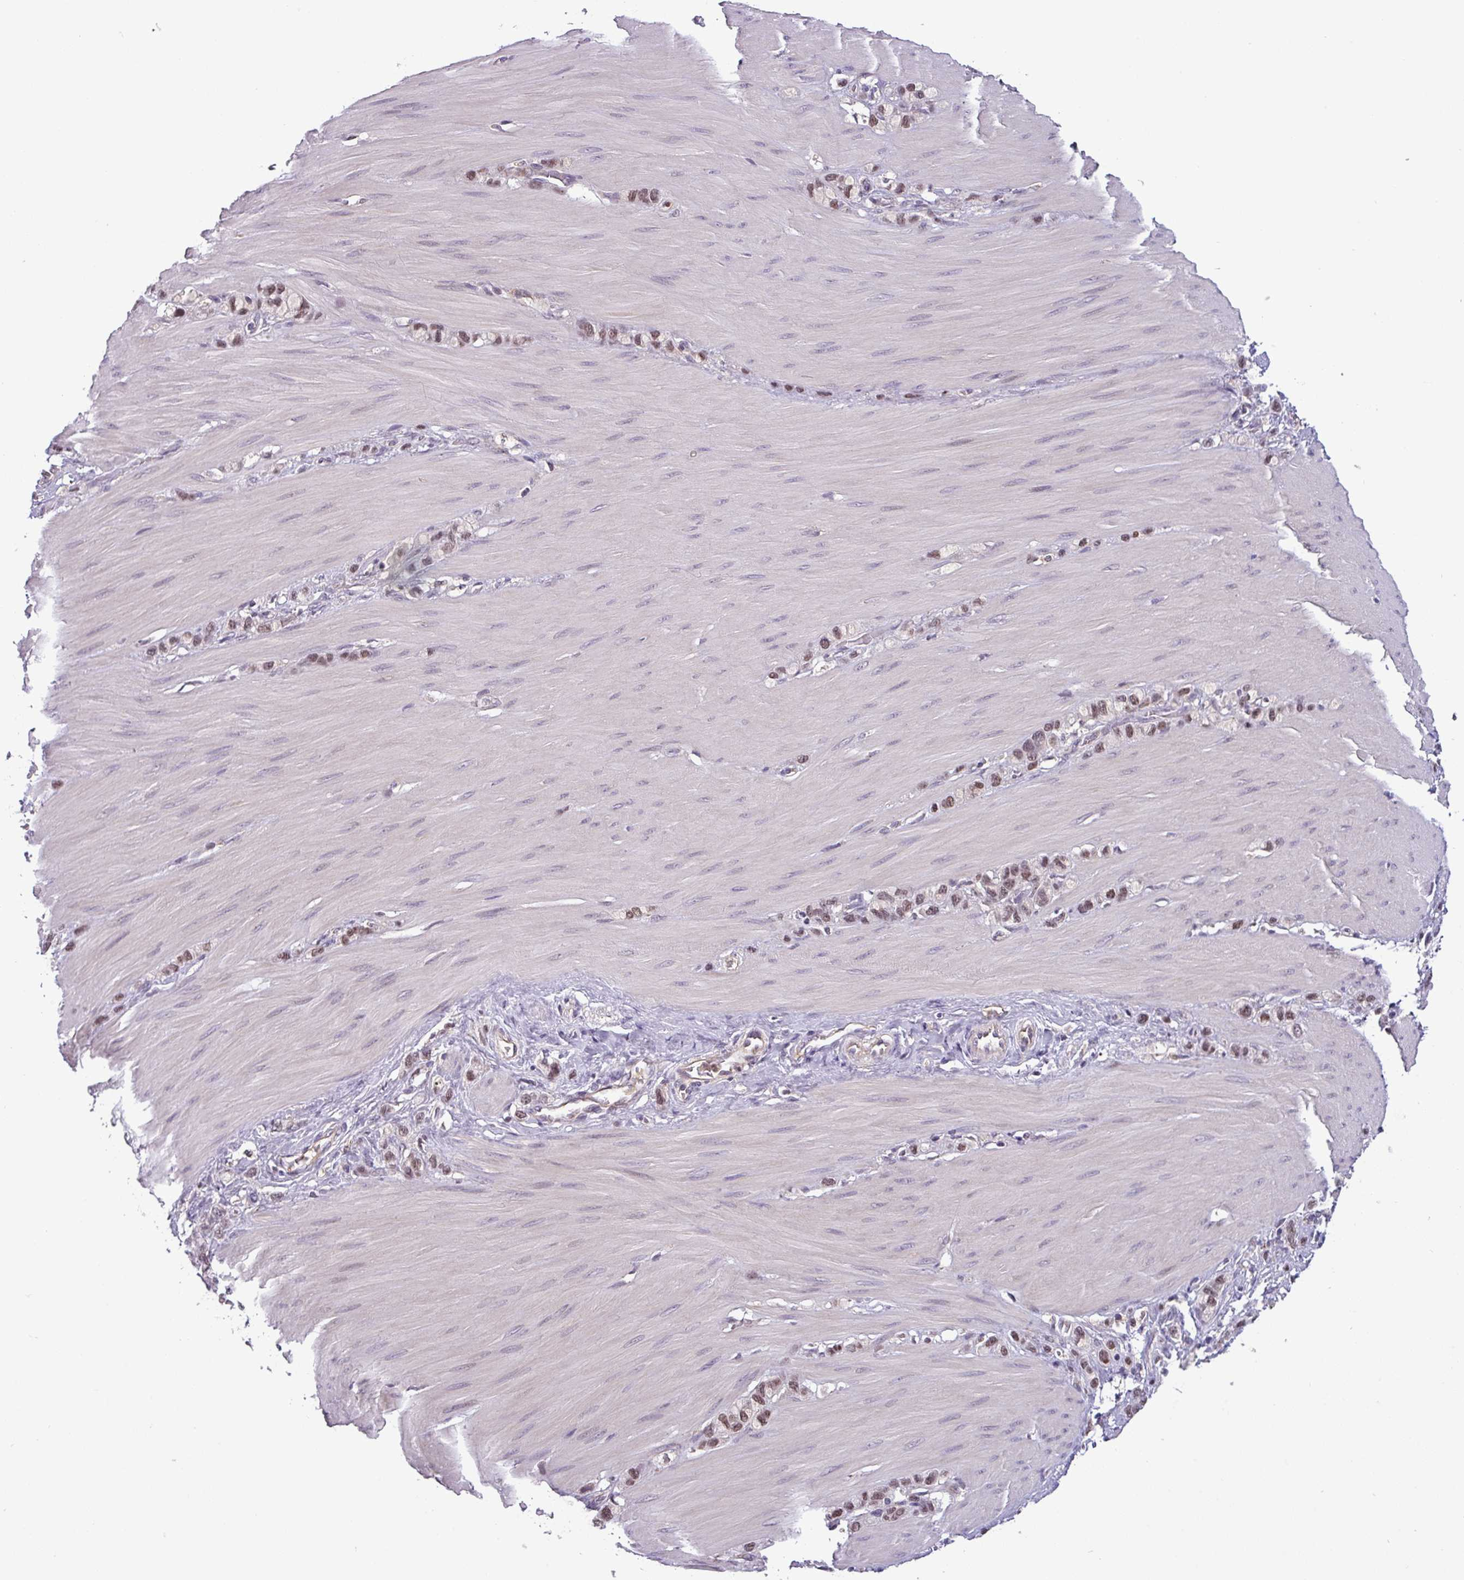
{"staining": {"intensity": "moderate", "quantity": ">75%", "location": "nuclear"}, "tissue": "stomach cancer", "cell_type": "Tumor cells", "image_type": "cancer", "snomed": [{"axis": "morphology", "description": "Adenocarcinoma, NOS"}, {"axis": "topography", "description": "Stomach"}], "caption": "A brown stain labels moderate nuclear positivity of a protein in adenocarcinoma (stomach) tumor cells.", "gene": "NPFFR1", "patient": {"sex": "female", "age": 65}}